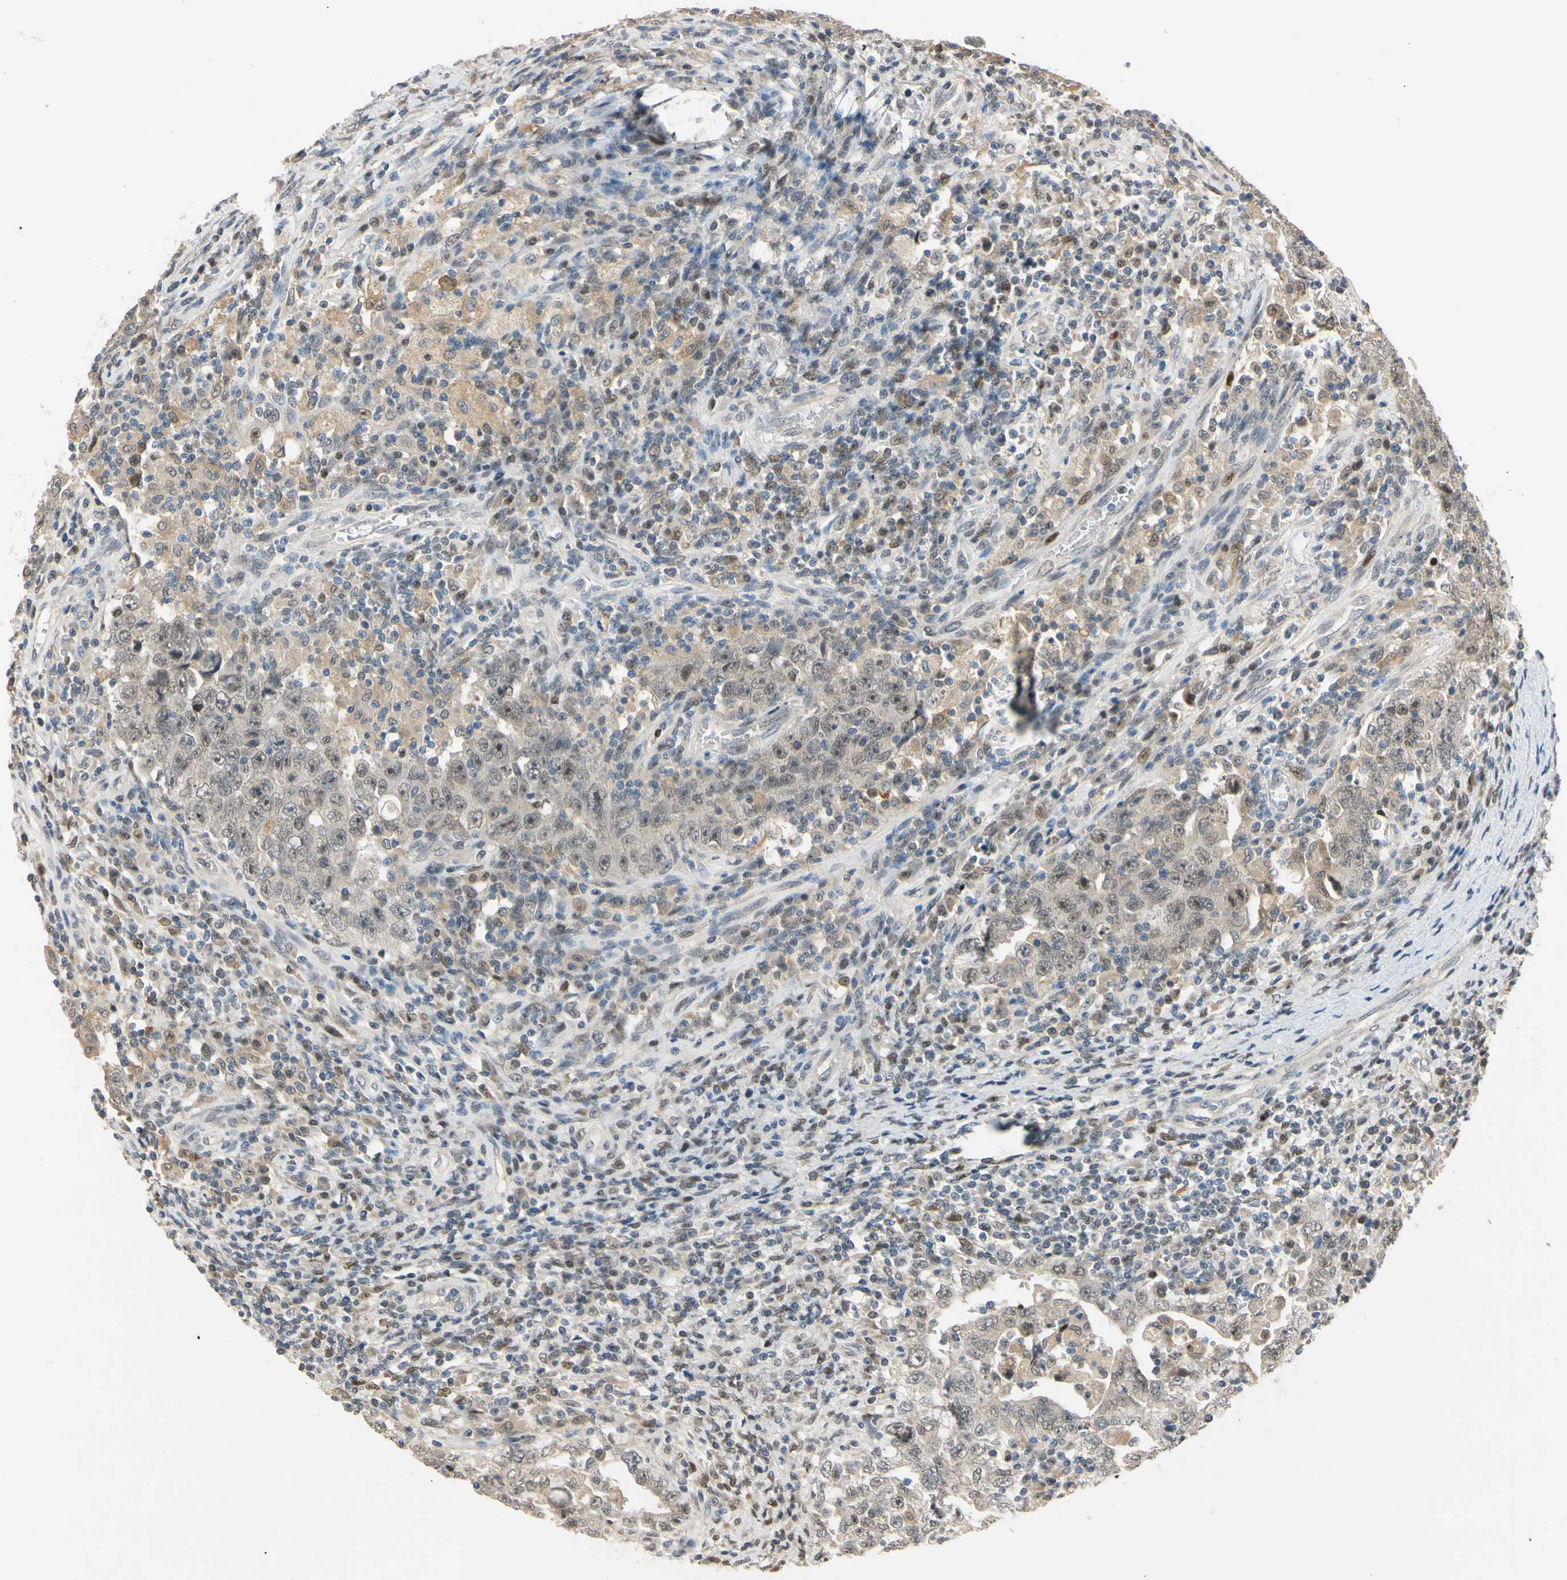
{"staining": {"intensity": "moderate", "quantity": "25%-75%", "location": "cytoplasmic/membranous,nuclear"}, "tissue": "testis cancer", "cell_type": "Tumor cells", "image_type": "cancer", "snomed": [{"axis": "morphology", "description": "Carcinoma, Embryonal, NOS"}, {"axis": "topography", "description": "Testis"}], "caption": "Protein analysis of testis cancer tissue shows moderate cytoplasmic/membranous and nuclear staining in approximately 25%-75% of tumor cells. The protein is shown in brown color, while the nuclei are stained blue.", "gene": "RIOX2", "patient": {"sex": "male", "age": 26}}